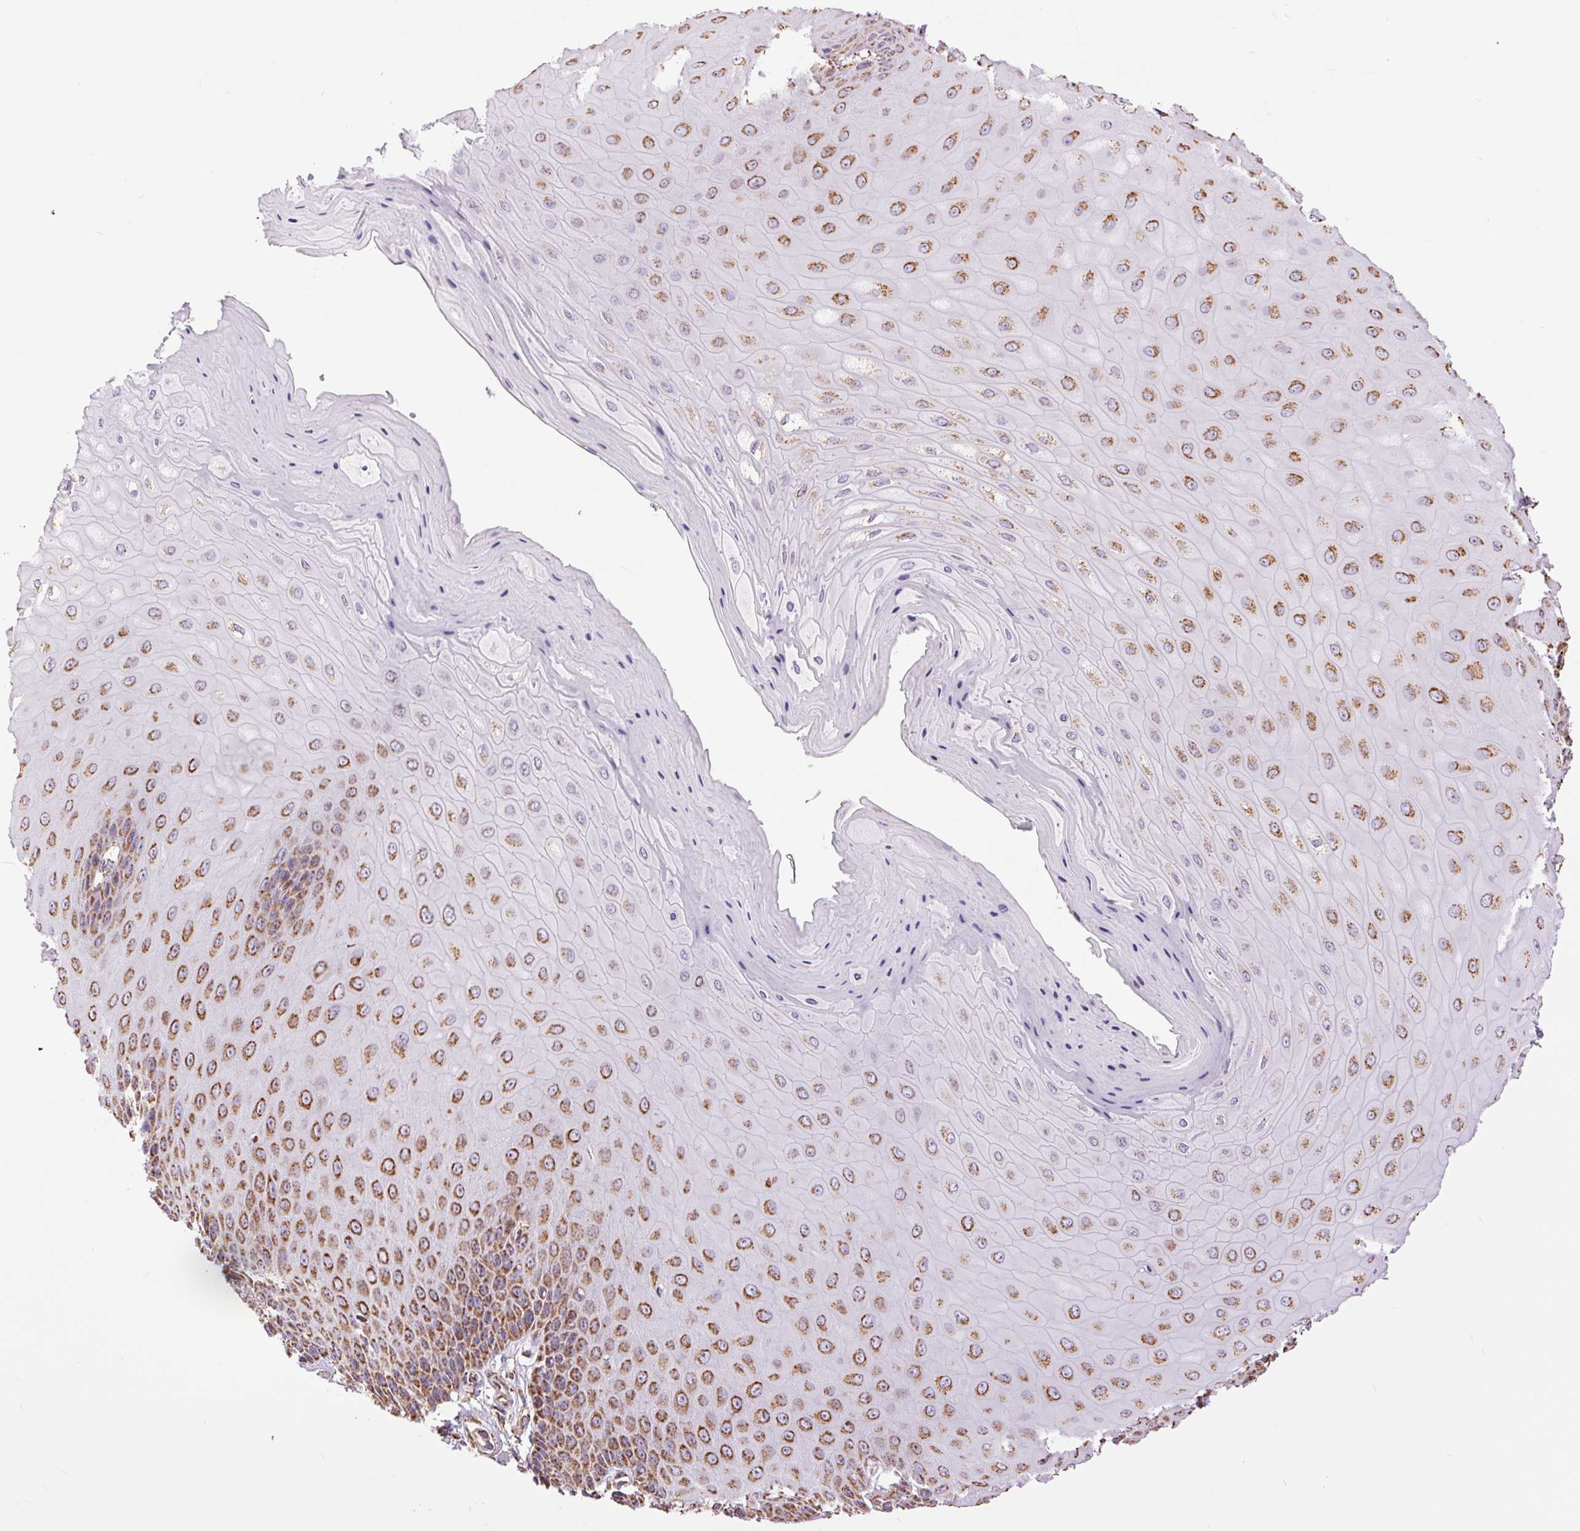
{"staining": {"intensity": "moderate", "quantity": "25%-75%", "location": "cytoplasmic/membranous"}, "tissue": "vagina", "cell_type": "Squamous epithelial cells", "image_type": "normal", "snomed": [{"axis": "morphology", "description": "Normal tissue, NOS"}, {"axis": "topography", "description": "Vagina"}], "caption": "Immunohistochemical staining of benign vagina demonstrates medium levels of moderate cytoplasmic/membranous staining in approximately 25%-75% of squamous epithelial cells. Nuclei are stained in blue.", "gene": "ATP5PB", "patient": {"sex": "female", "age": 83}}